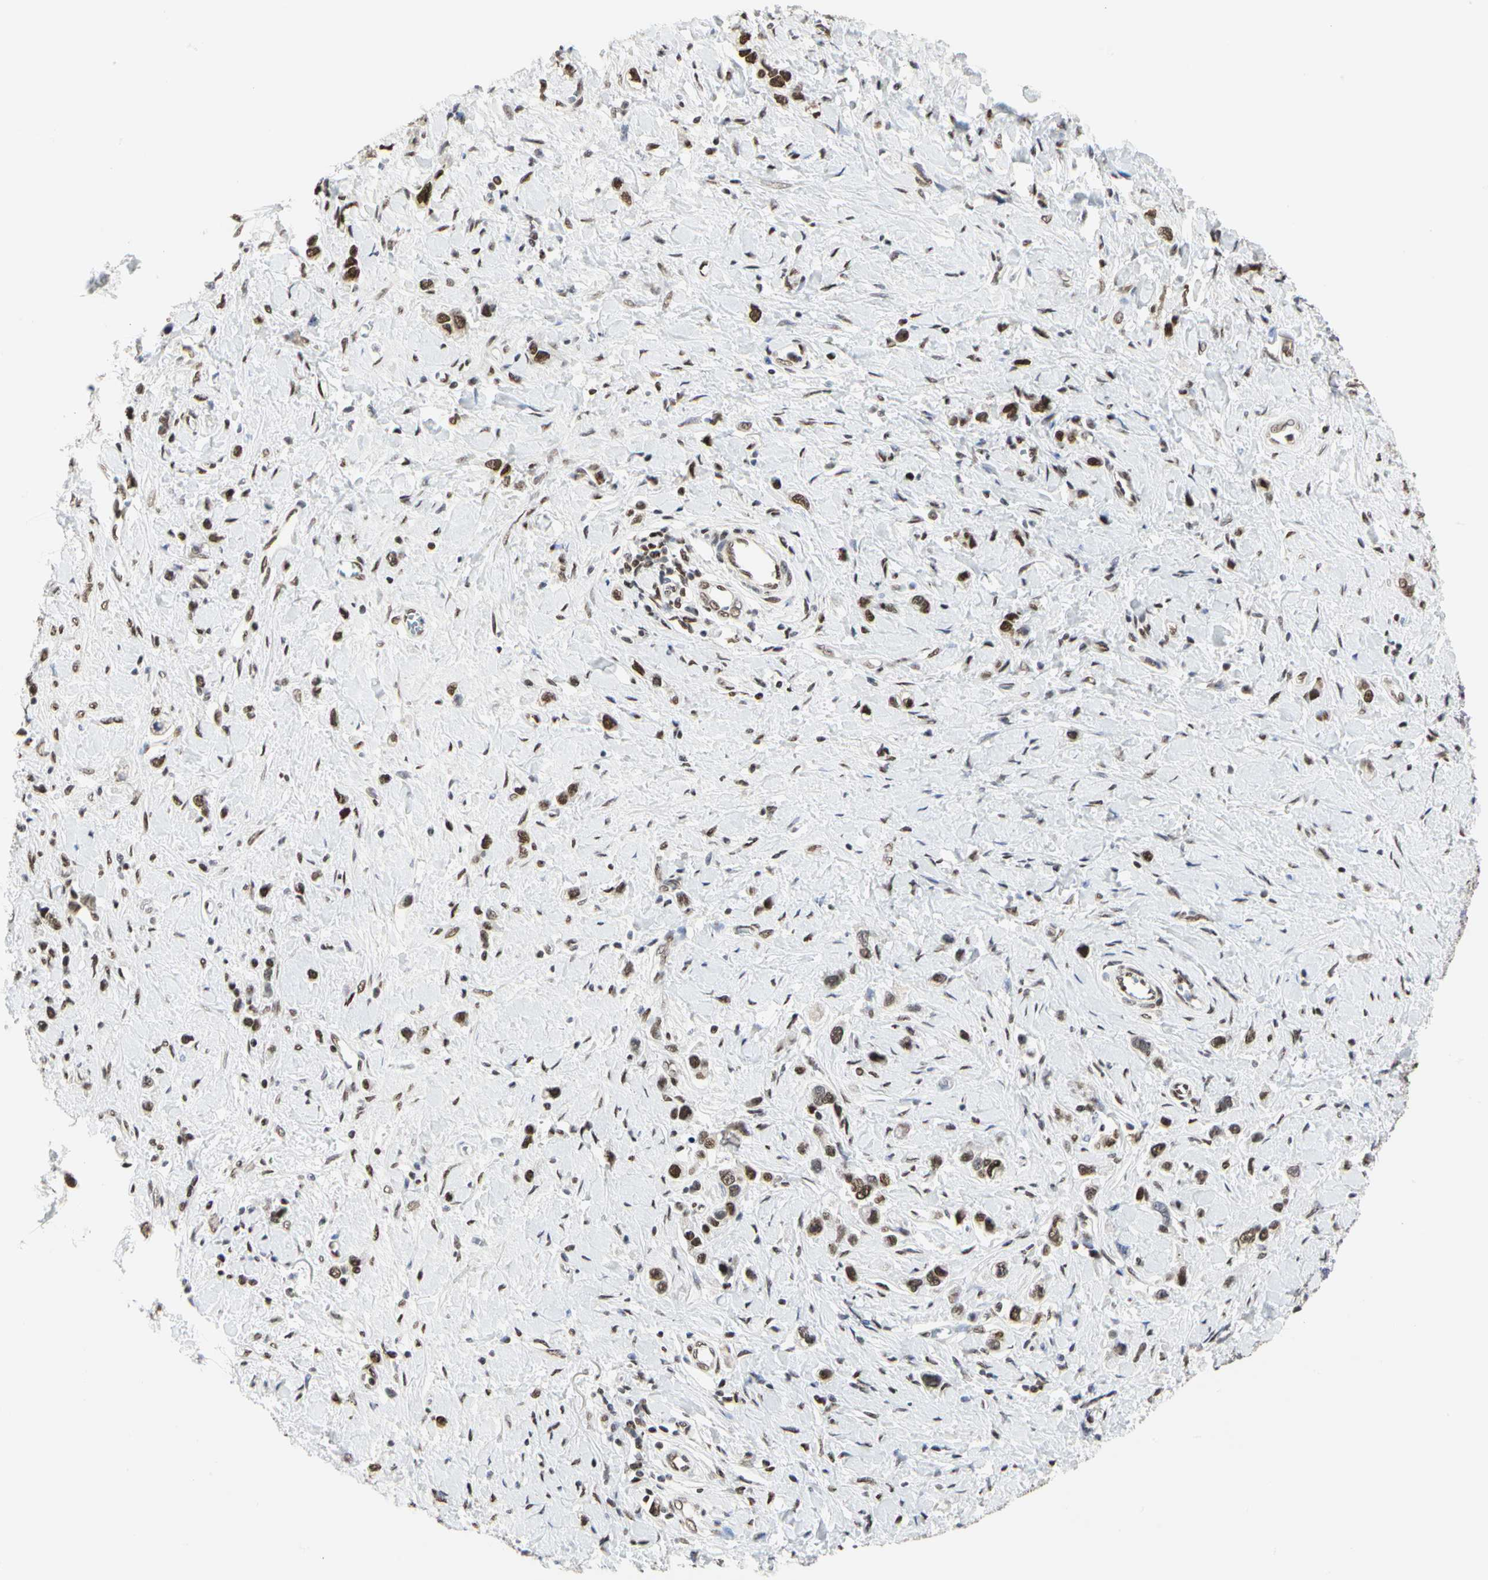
{"staining": {"intensity": "moderate", "quantity": ">75%", "location": "nuclear"}, "tissue": "stomach cancer", "cell_type": "Tumor cells", "image_type": "cancer", "snomed": [{"axis": "morphology", "description": "Normal tissue, NOS"}, {"axis": "morphology", "description": "Adenocarcinoma, NOS"}, {"axis": "topography", "description": "Stomach, upper"}, {"axis": "topography", "description": "Stomach"}], "caption": "Stomach cancer (adenocarcinoma) stained with a protein marker reveals moderate staining in tumor cells.", "gene": "PRMT3", "patient": {"sex": "female", "age": 65}}